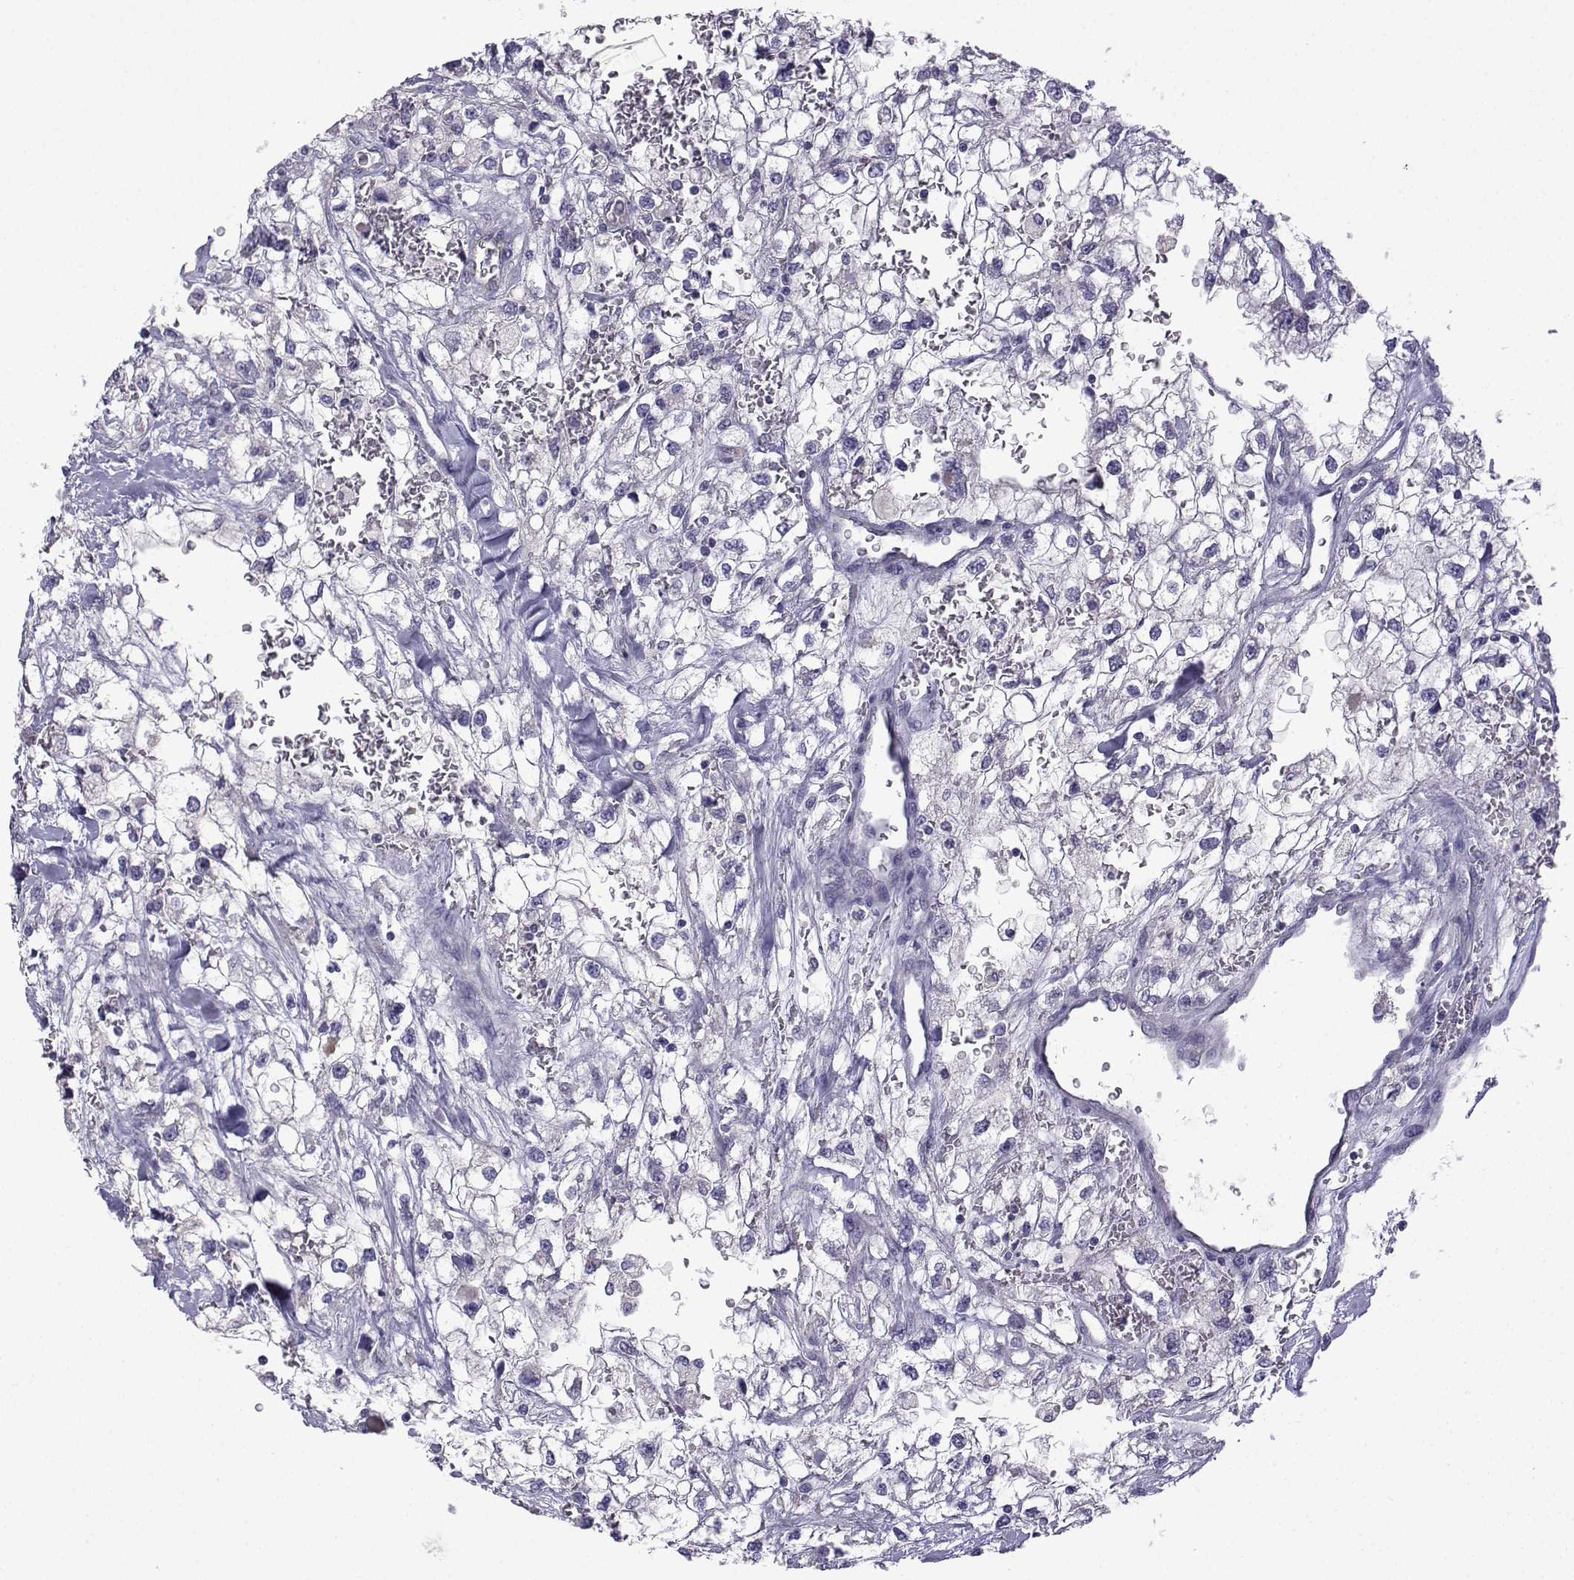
{"staining": {"intensity": "negative", "quantity": "none", "location": "none"}, "tissue": "renal cancer", "cell_type": "Tumor cells", "image_type": "cancer", "snomed": [{"axis": "morphology", "description": "Adenocarcinoma, NOS"}, {"axis": "topography", "description": "Kidney"}], "caption": "Protein analysis of renal adenocarcinoma reveals no significant expression in tumor cells.", "gene": "SPACA7", "patient": {"sex": "male", "age": 59}}